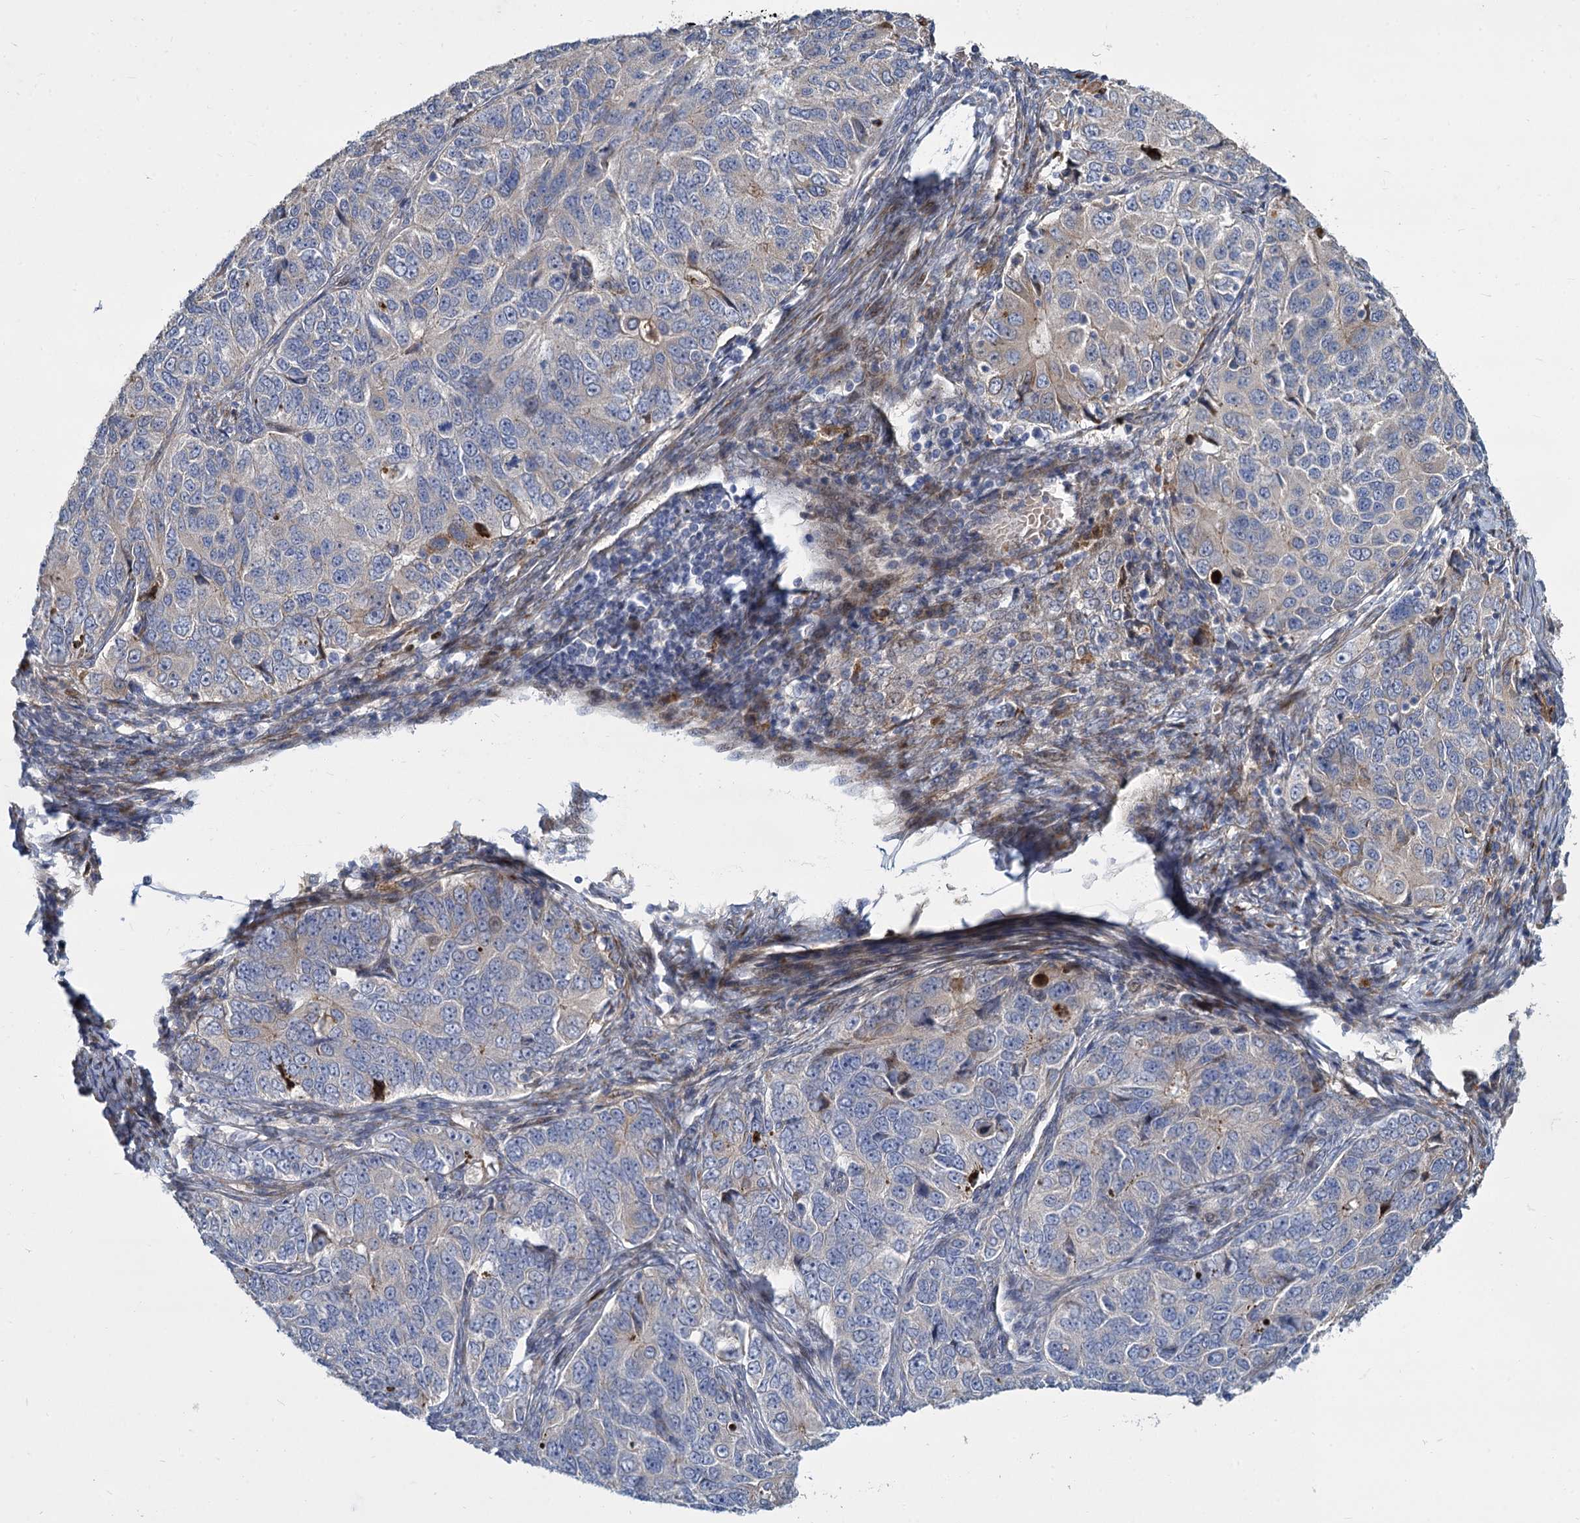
{"staining": {"intensity": "negative", "quantity": "none", "location": "none"}, "tissue": "ovarian cancer", "cell_type": "Tumor cells", "image_type": "cancer", "snomed": [{"axis": "morphology", "description": "Carcinoma, endometroid"}, {"axis": "topography", "description": "Ovary"}], "caption": "Ovarian cancer was stained to show a protein in brown. There is no significant expression in tumor cells.", "gene": "TRIM77", "patient": {"sex": "female", "age": 51}}